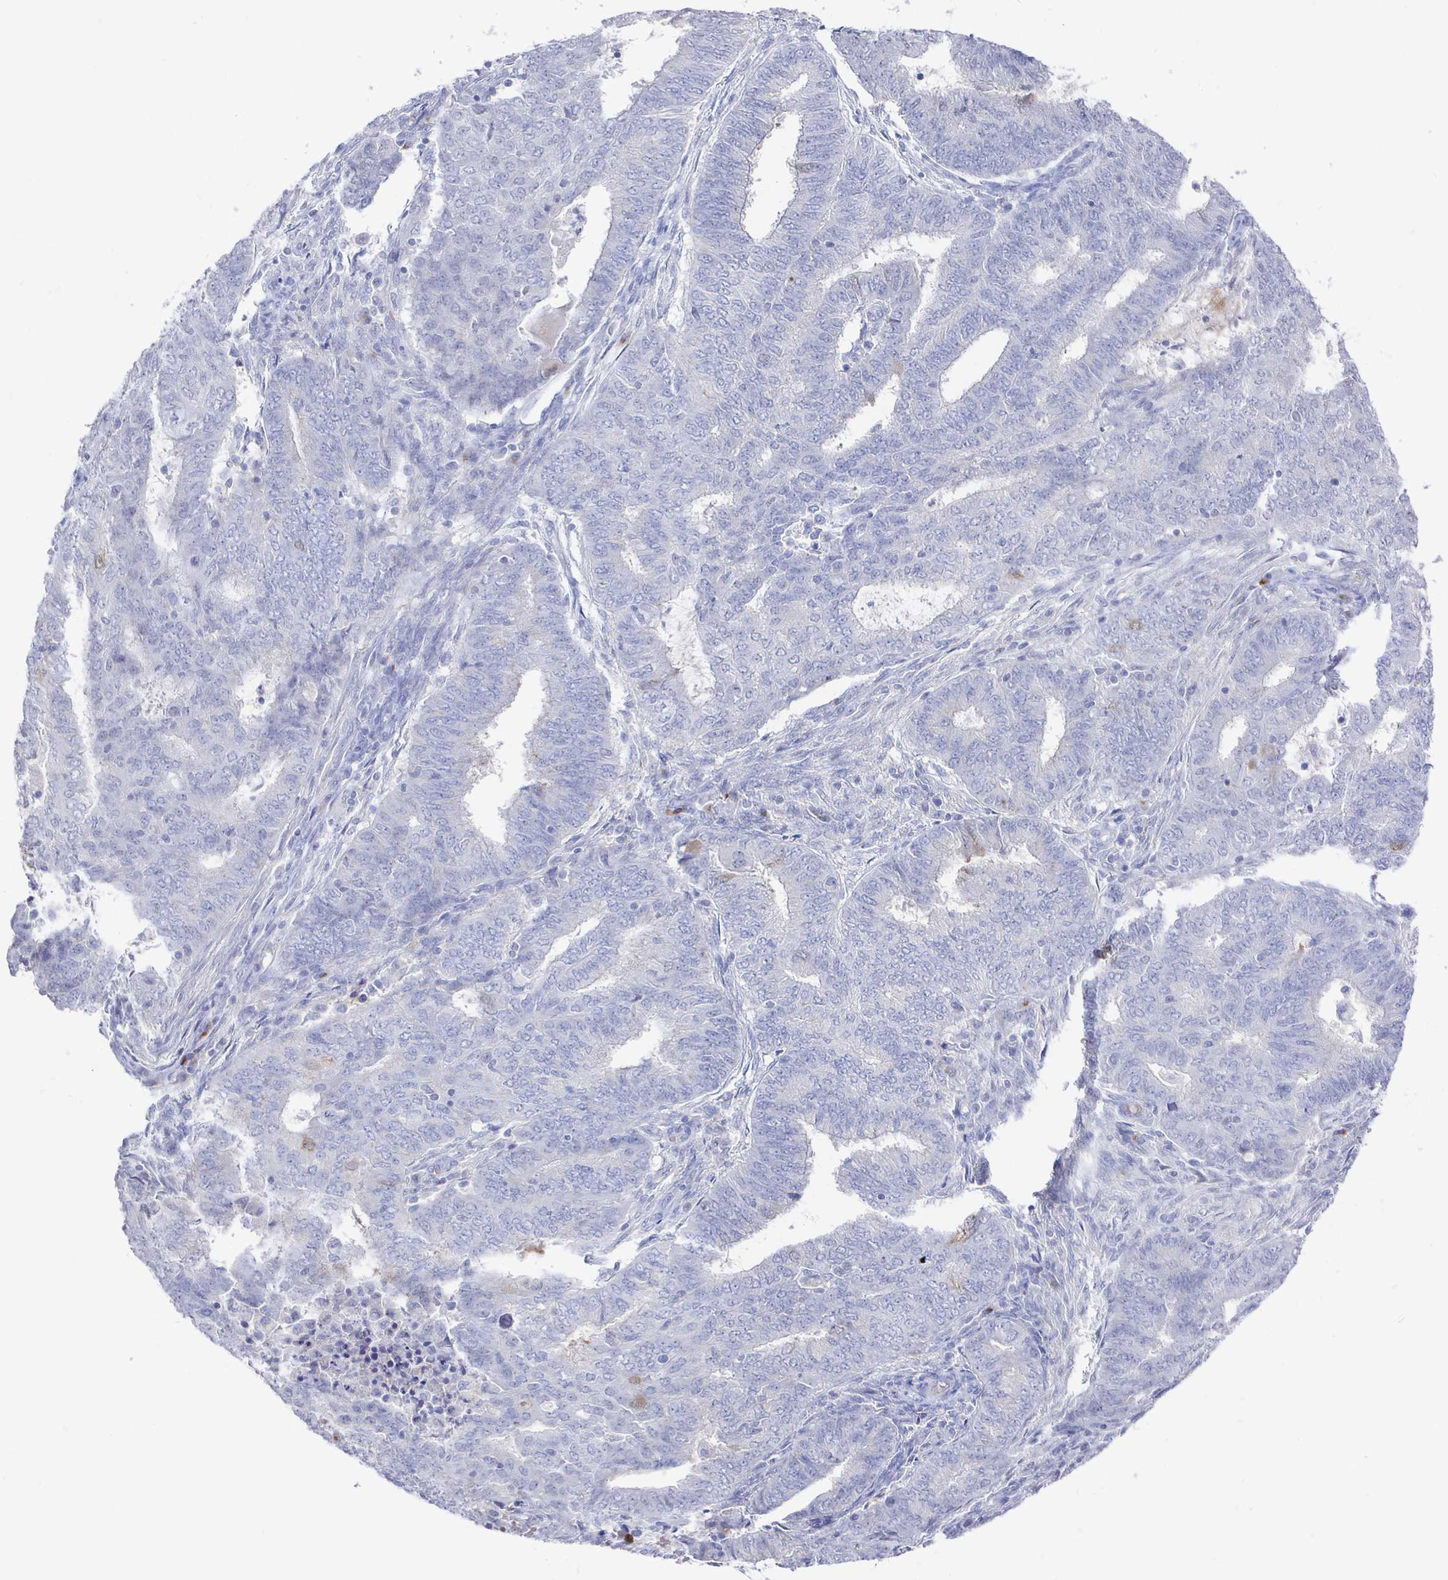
{"staining": {"intensity": "negative", "quantity": "none", "location": "none"}, "tissue": "endometrial cancer", "cell_type": "Tumor cells", "image_type": "cancer", "snomed": [{"axis": "morphology", "description": "Adenocarcinoma, NOS"}, {"axis": "topography", "description": "Endometrium"}], "caption": "Immunohistochemistry histopathology image of endometrial adenocarcinoma stained for a protein (brown), which exhibits no positivity in tumor cells.", "gene": "LRRC23", "patient": {"sex": "female", "age": 62}}